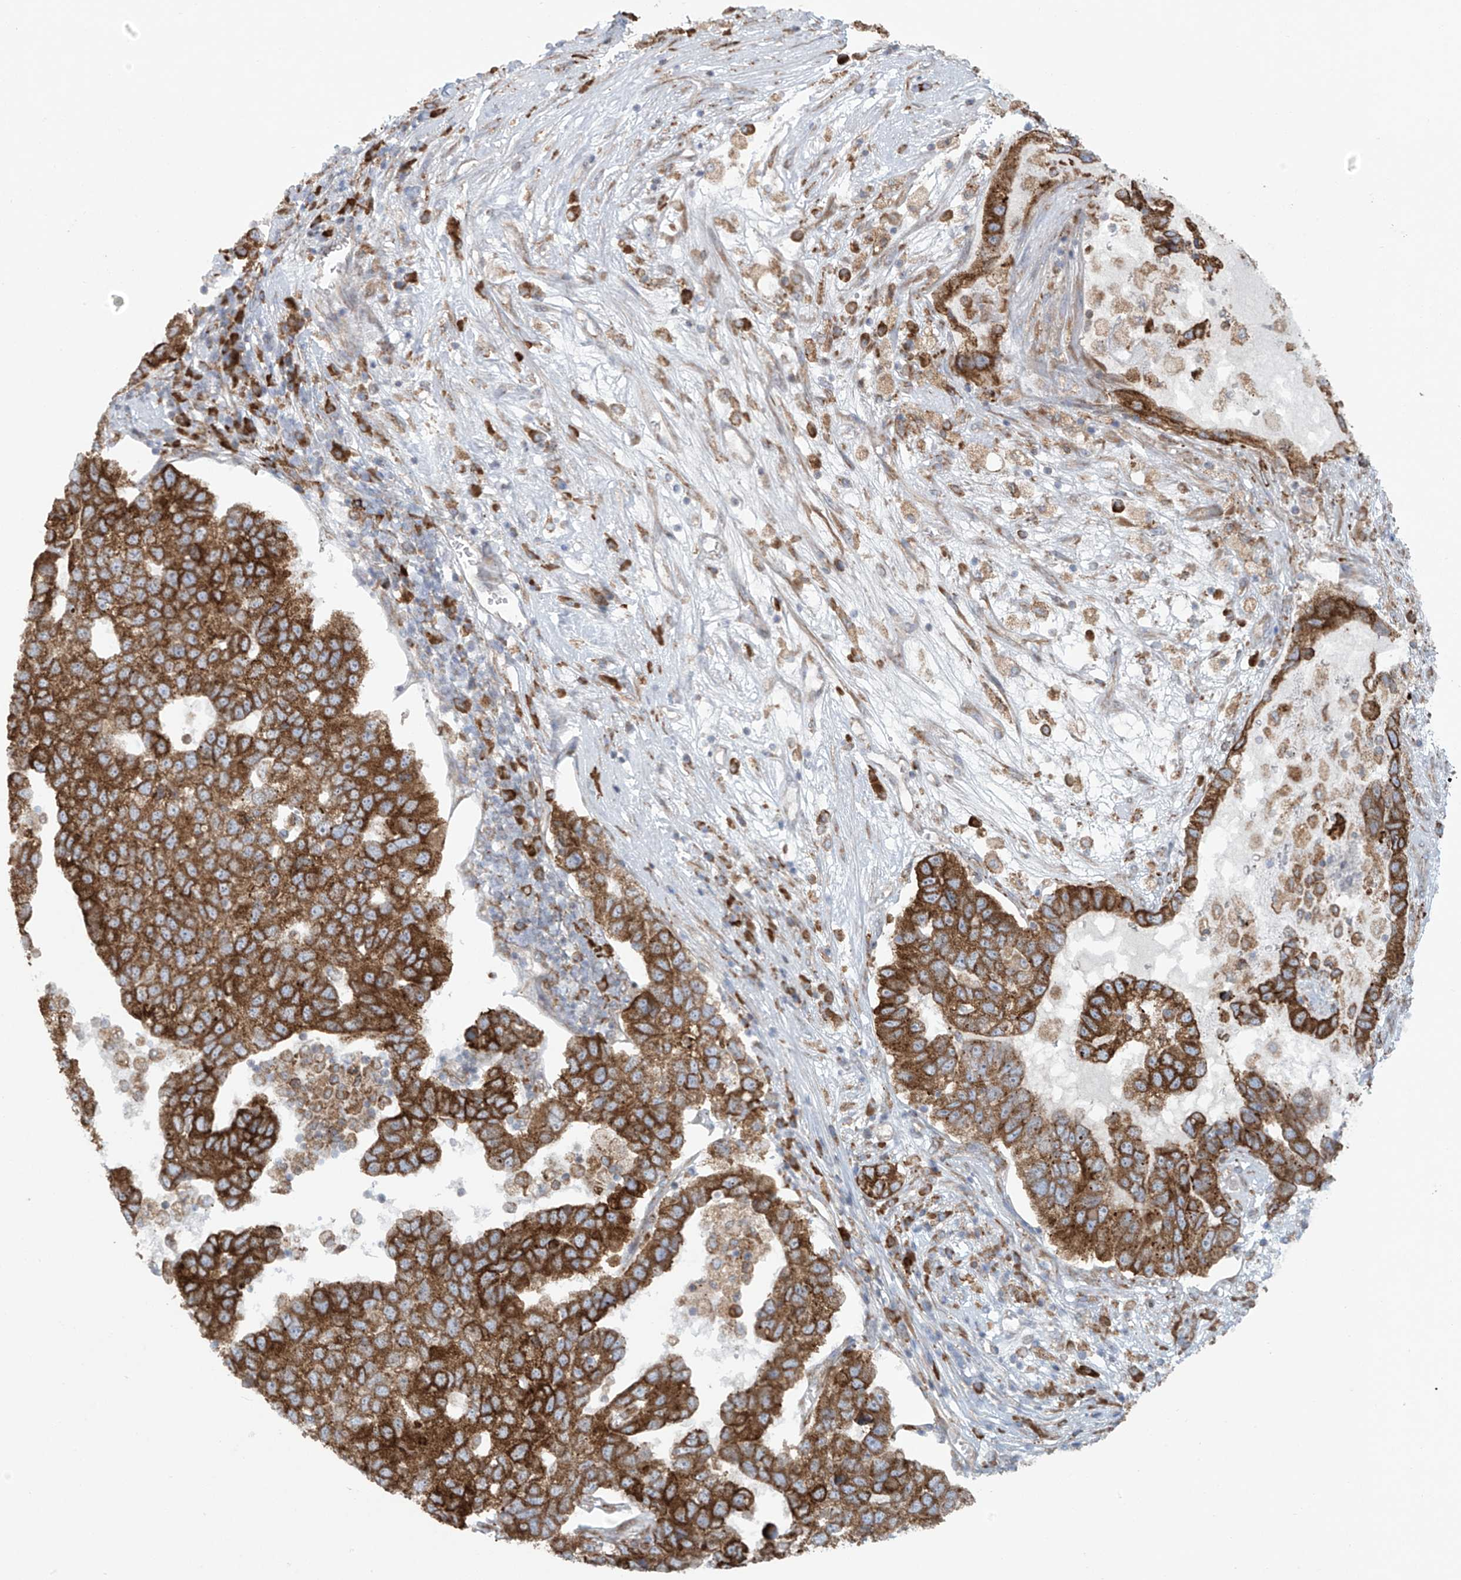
{"staining": {"intensity": "strong", "quantity": ">75%", "location": "cytoplasmic/membranous"}, "tissue": "pancreatic cancer", "cell_type": "Tumor cells", "image_type": "cancer", "snomed": [{"axis": "morphology", "description": "Adenocarcinoma, NOS"}, {"axis": "topography", "description": "Pancreas"}], "caption": "Protein expression analysis of adenocarcinoma (pancreatic) exhibits strong cytoplasmic/membranous expression in approximately >75% of tumor cells.", "gene": "KATNIP", "patient": {"sex": "female", "age": 61}}